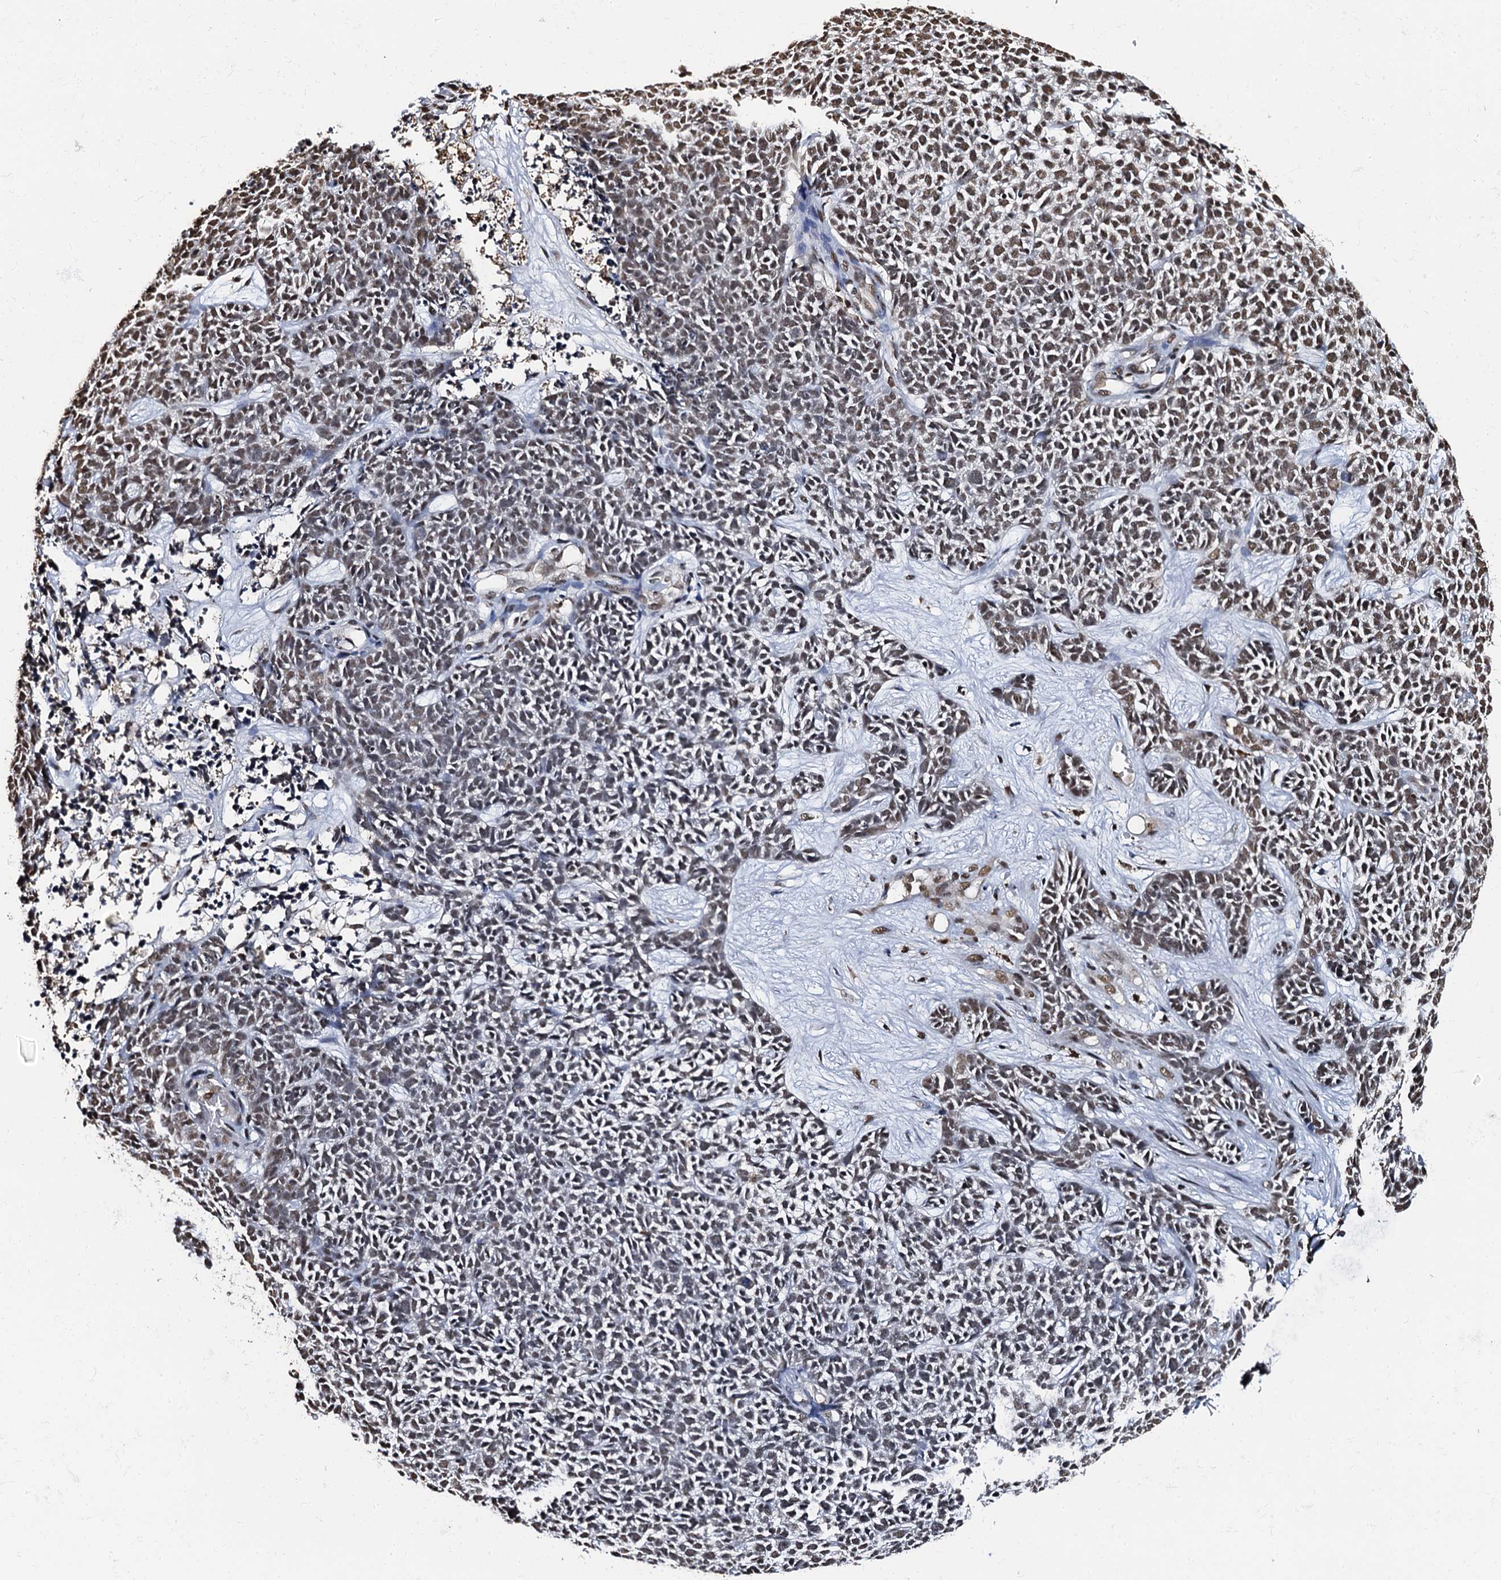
{"staining": {"intensity": "weak", "quantity": "25%-75%", "location": "nuclear"}, "tissue": "skin cancer", "cell_type": "Tumor cells", "image_type": "cancer", "snomed": [{"axis": "morphology", "description": "Basal cell carcinoma"}, {"axis": "topography", "description": "Skin"}], "caption": "Protein staining reveals weak nuclear staining in about 25%-75% of tumor cells in skin cancer. (brown staining indicates protein expression, while blue staining denotes nuclei).", "gene": "SNRPD2", "patient": {"sex": "female", "age": 84}}